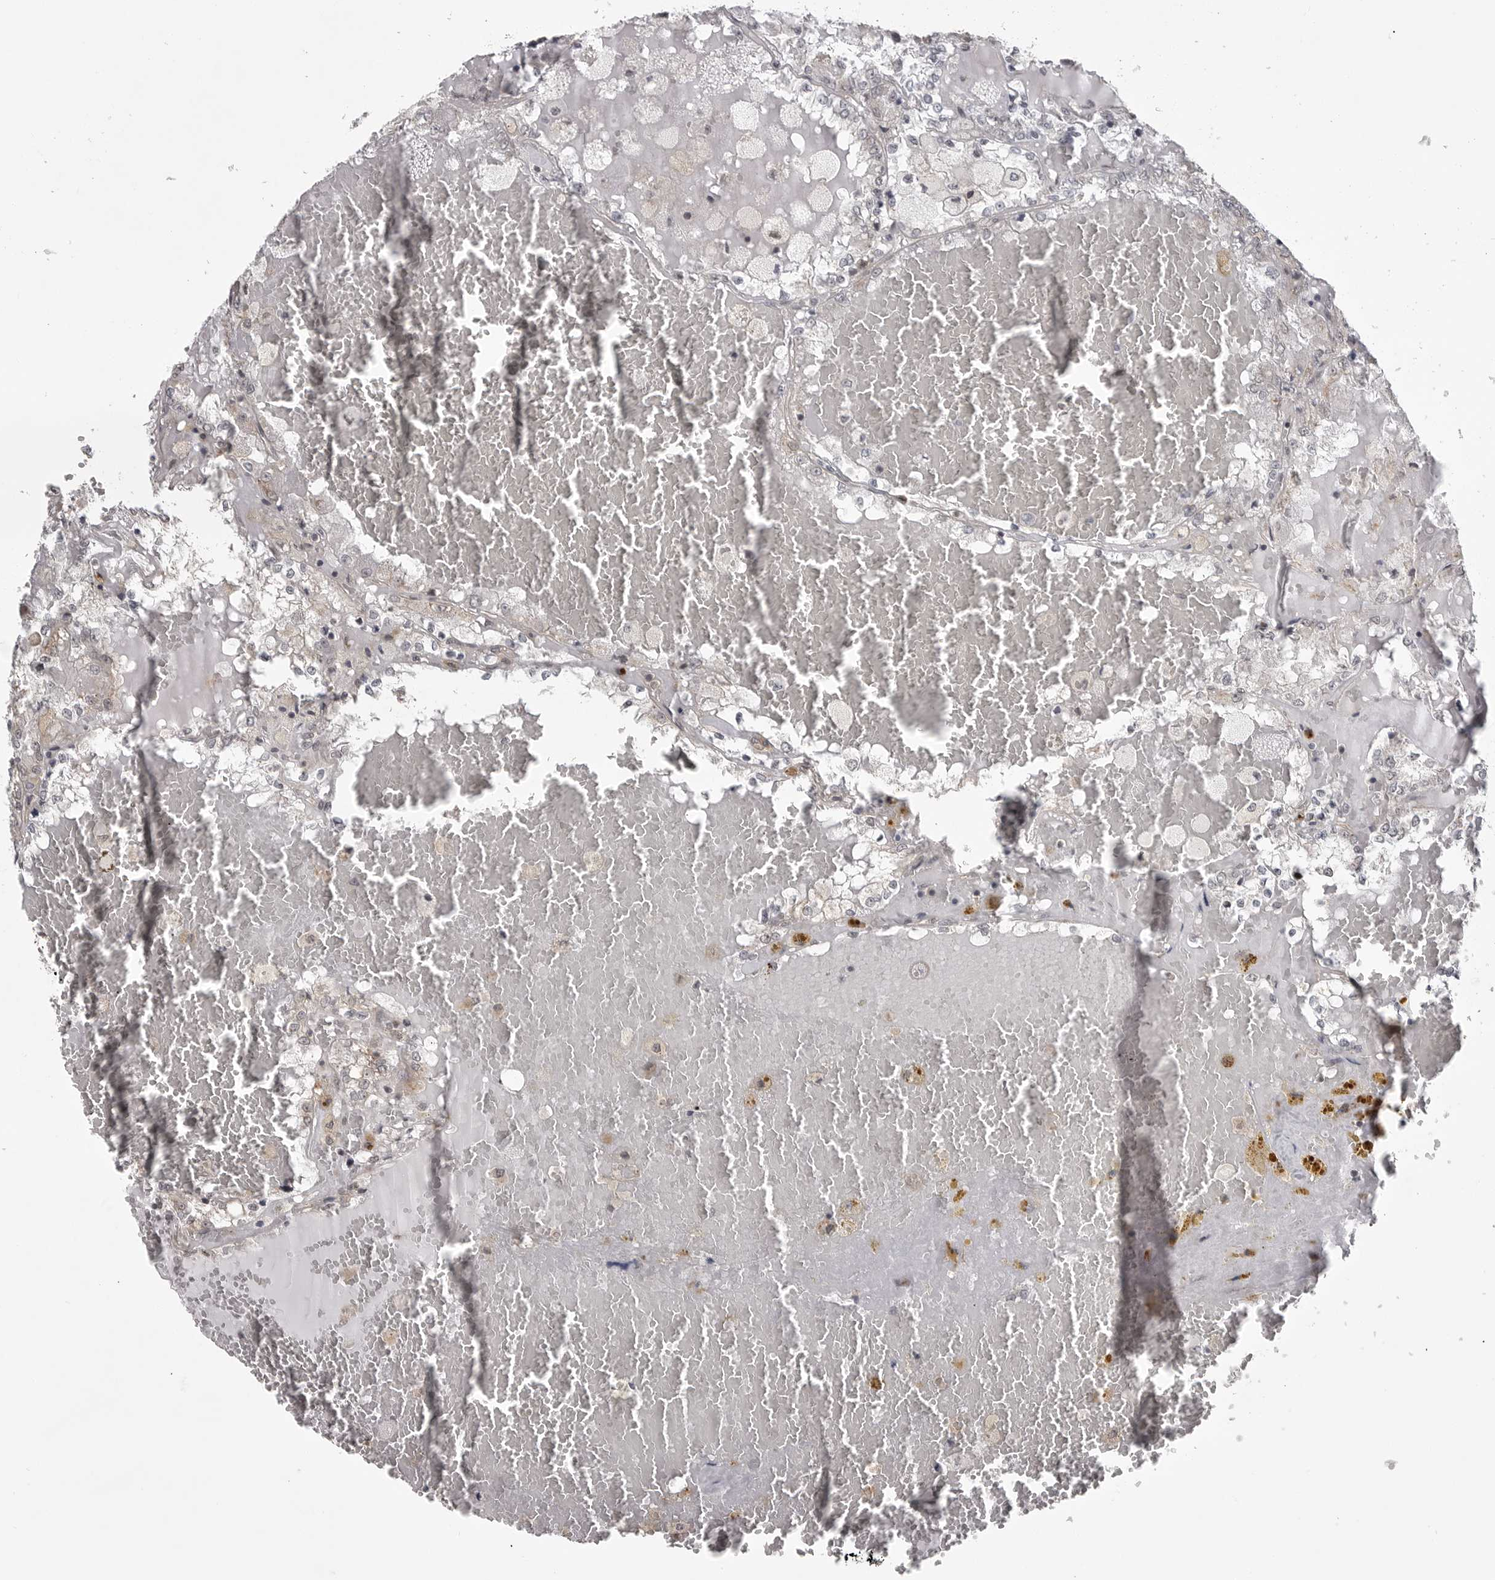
{"staining": {"intensity": "negative", "quantity": "none", "location": "none"}, "tissue": "renal cancer", "cell_type": "Tumor cells", "image_type": "cancer", "snomed": [{"axis": "morphology", "description": "Adenocarcinoma, NOS"}, {"axis": "topography", "description": "Kidney"}], "caption": "Immunohistochemistry micrograph of human adenocarcinoma (renal) stained for a protein (brown), which exhibits no positivity in tumor cells. The staining is performed using DAB (3,3'-diaminobenzidine) brown chromogen with nuclei counter-stained in using hematoxylin.", "gene": "SNX16", "patient": {"sex": "female", "age": 56}}